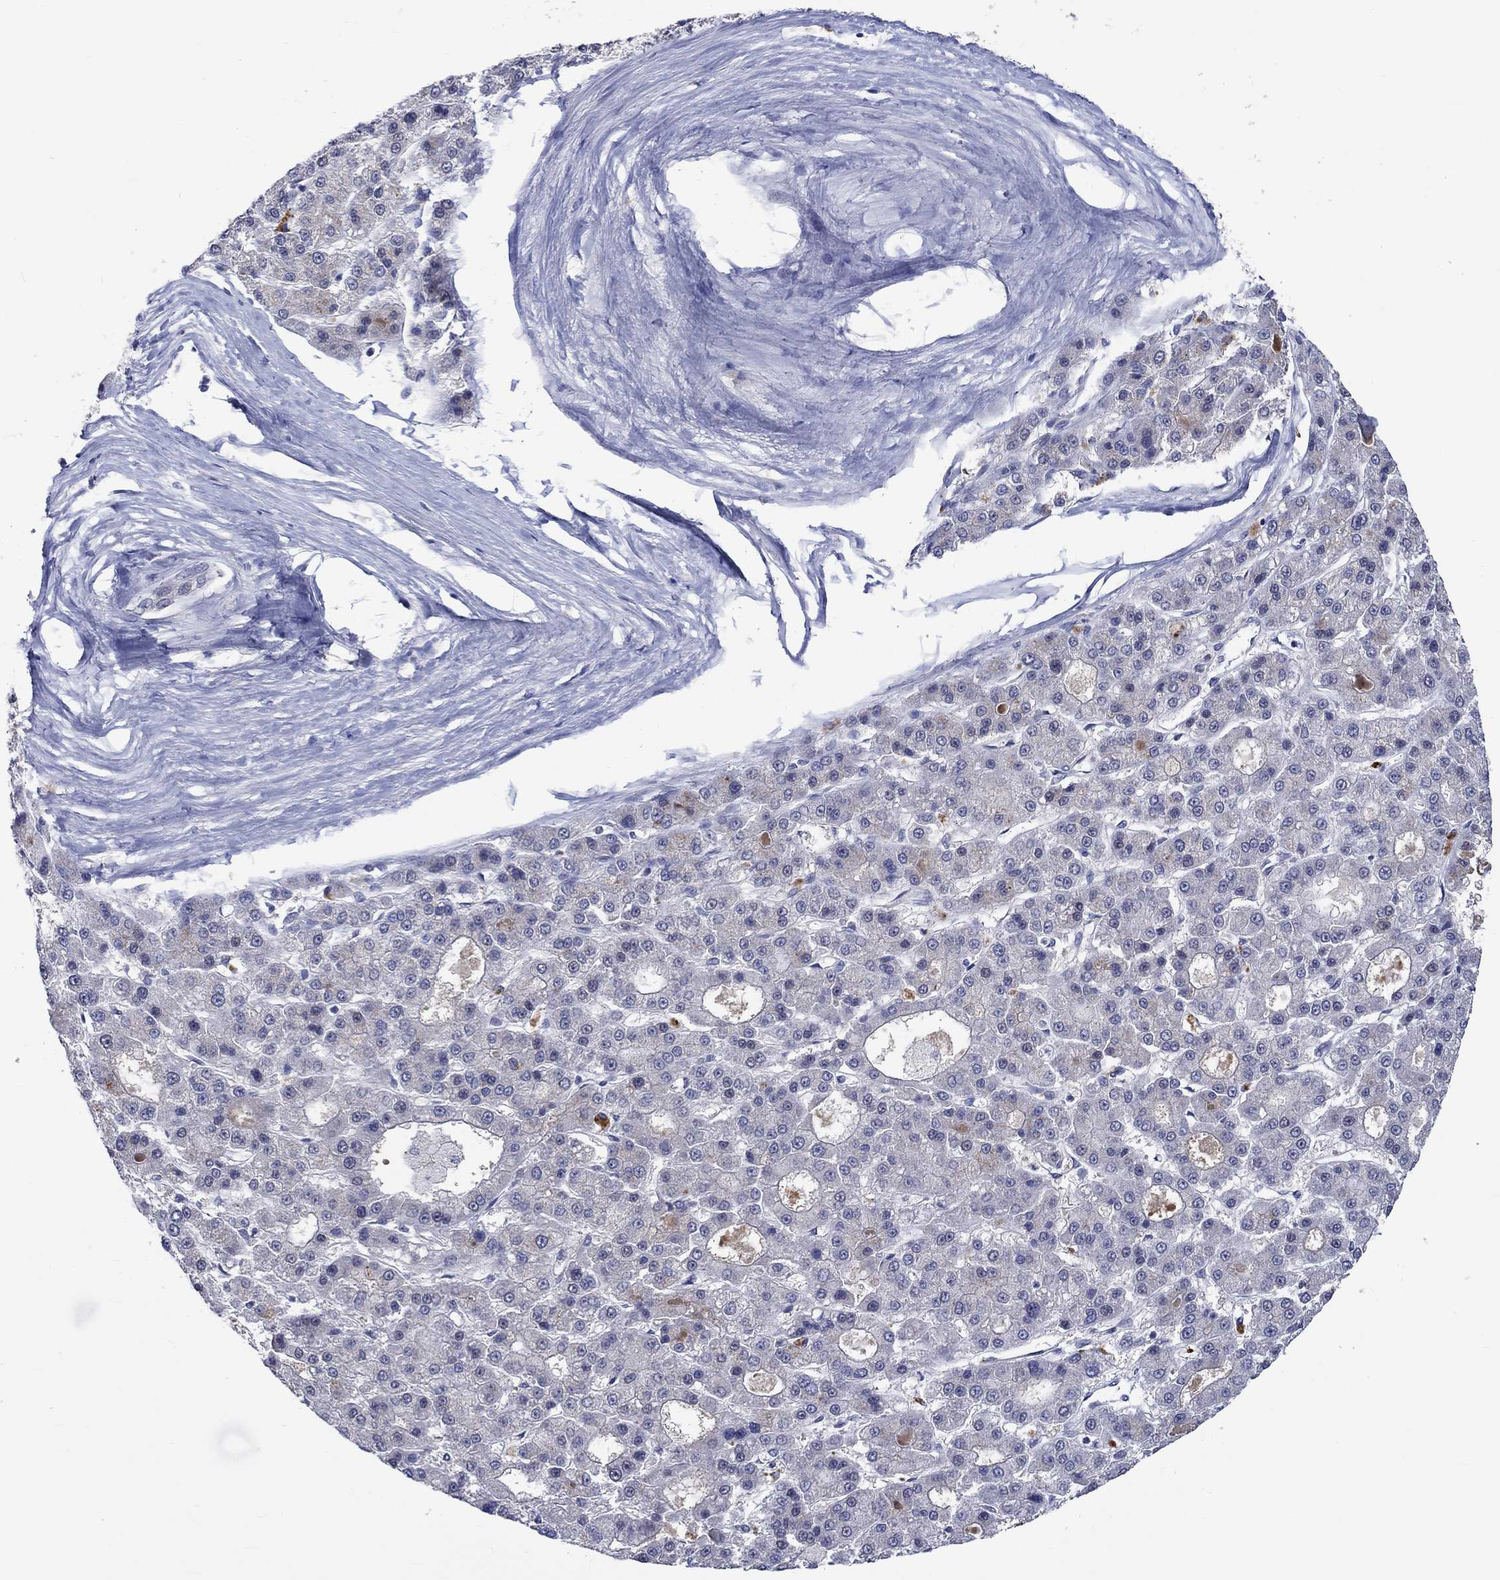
{"staining": {"intensity": "negative", "quantity": "none", "location": "none"}, "tissue": "liver cancer", "cell_type": "Tumor cells", "image_type": "cancer", "snomed": [{"axis": "morphology", "description": "Carcinoma, Hepatocellular, NOS"}, {"axis": "topography", "description": "Liver"}], "caption": "Image shows no significant protein staining in tumor cells of liver hepatocellular carcinoma.", "gene": "E2F8", "patient": {"sex": "male", "age": 70}}